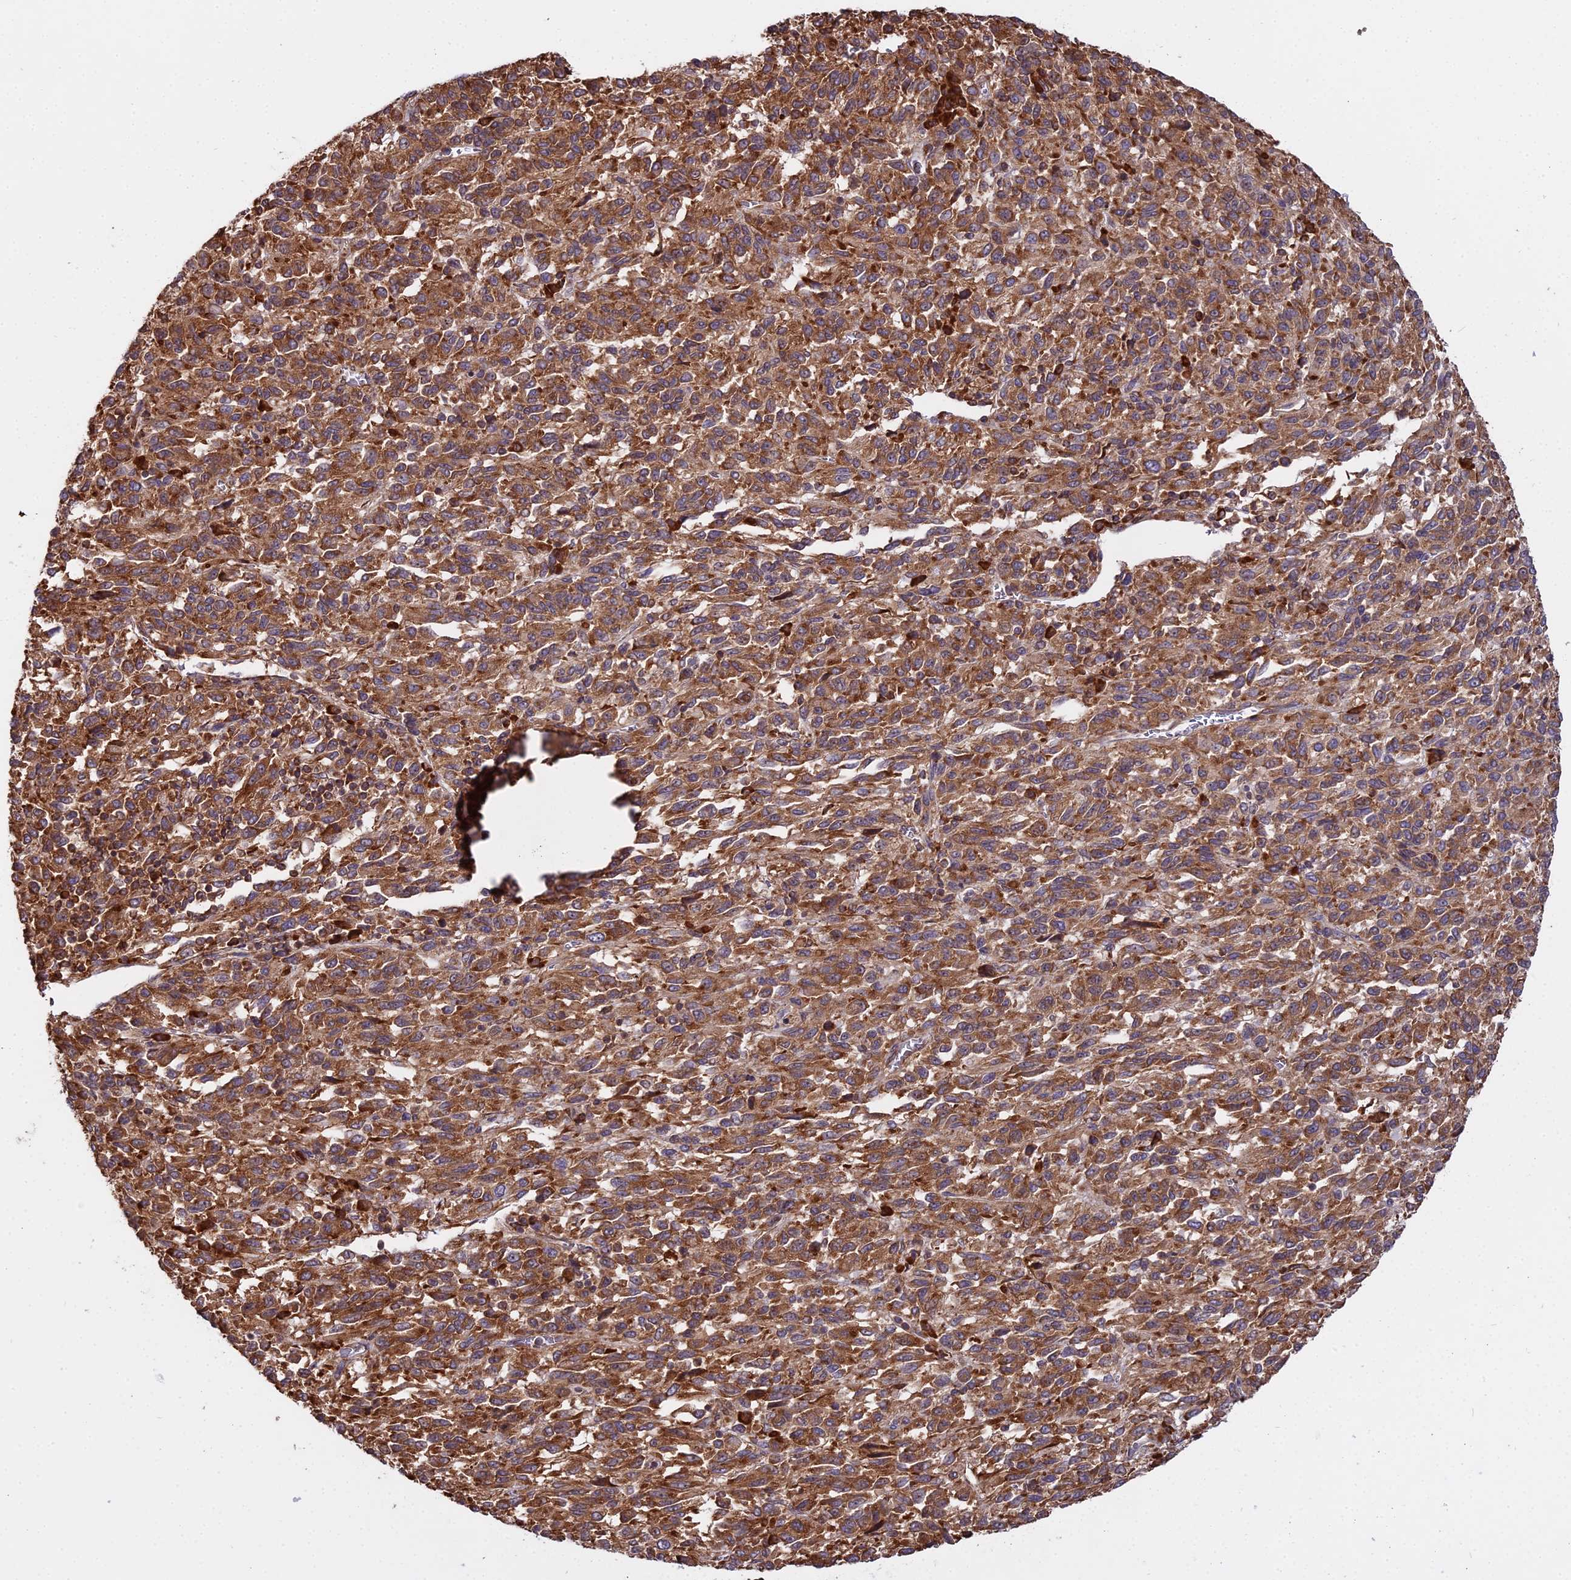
{"staining": {"intensity": "moderate", "quantity": ">75%", "location": "cytoplasmic/membranous"}, "tissue": "melanoma", "cell_type": "Tumor cells", "image_type": "cancer", "snomed": [{"axis": "morphology", "description": "Malignant melanoma, Metastatic site"}, {"axis": "topography", "description": "Lung"}], "caption": "Protein staining of melanoma tissue exhibits moderate cytoplasmic/membranous positivity in approximately >75% of tumor cells.", "gene": "RPL26", "patient": {"sex": "male", "age": 64}}